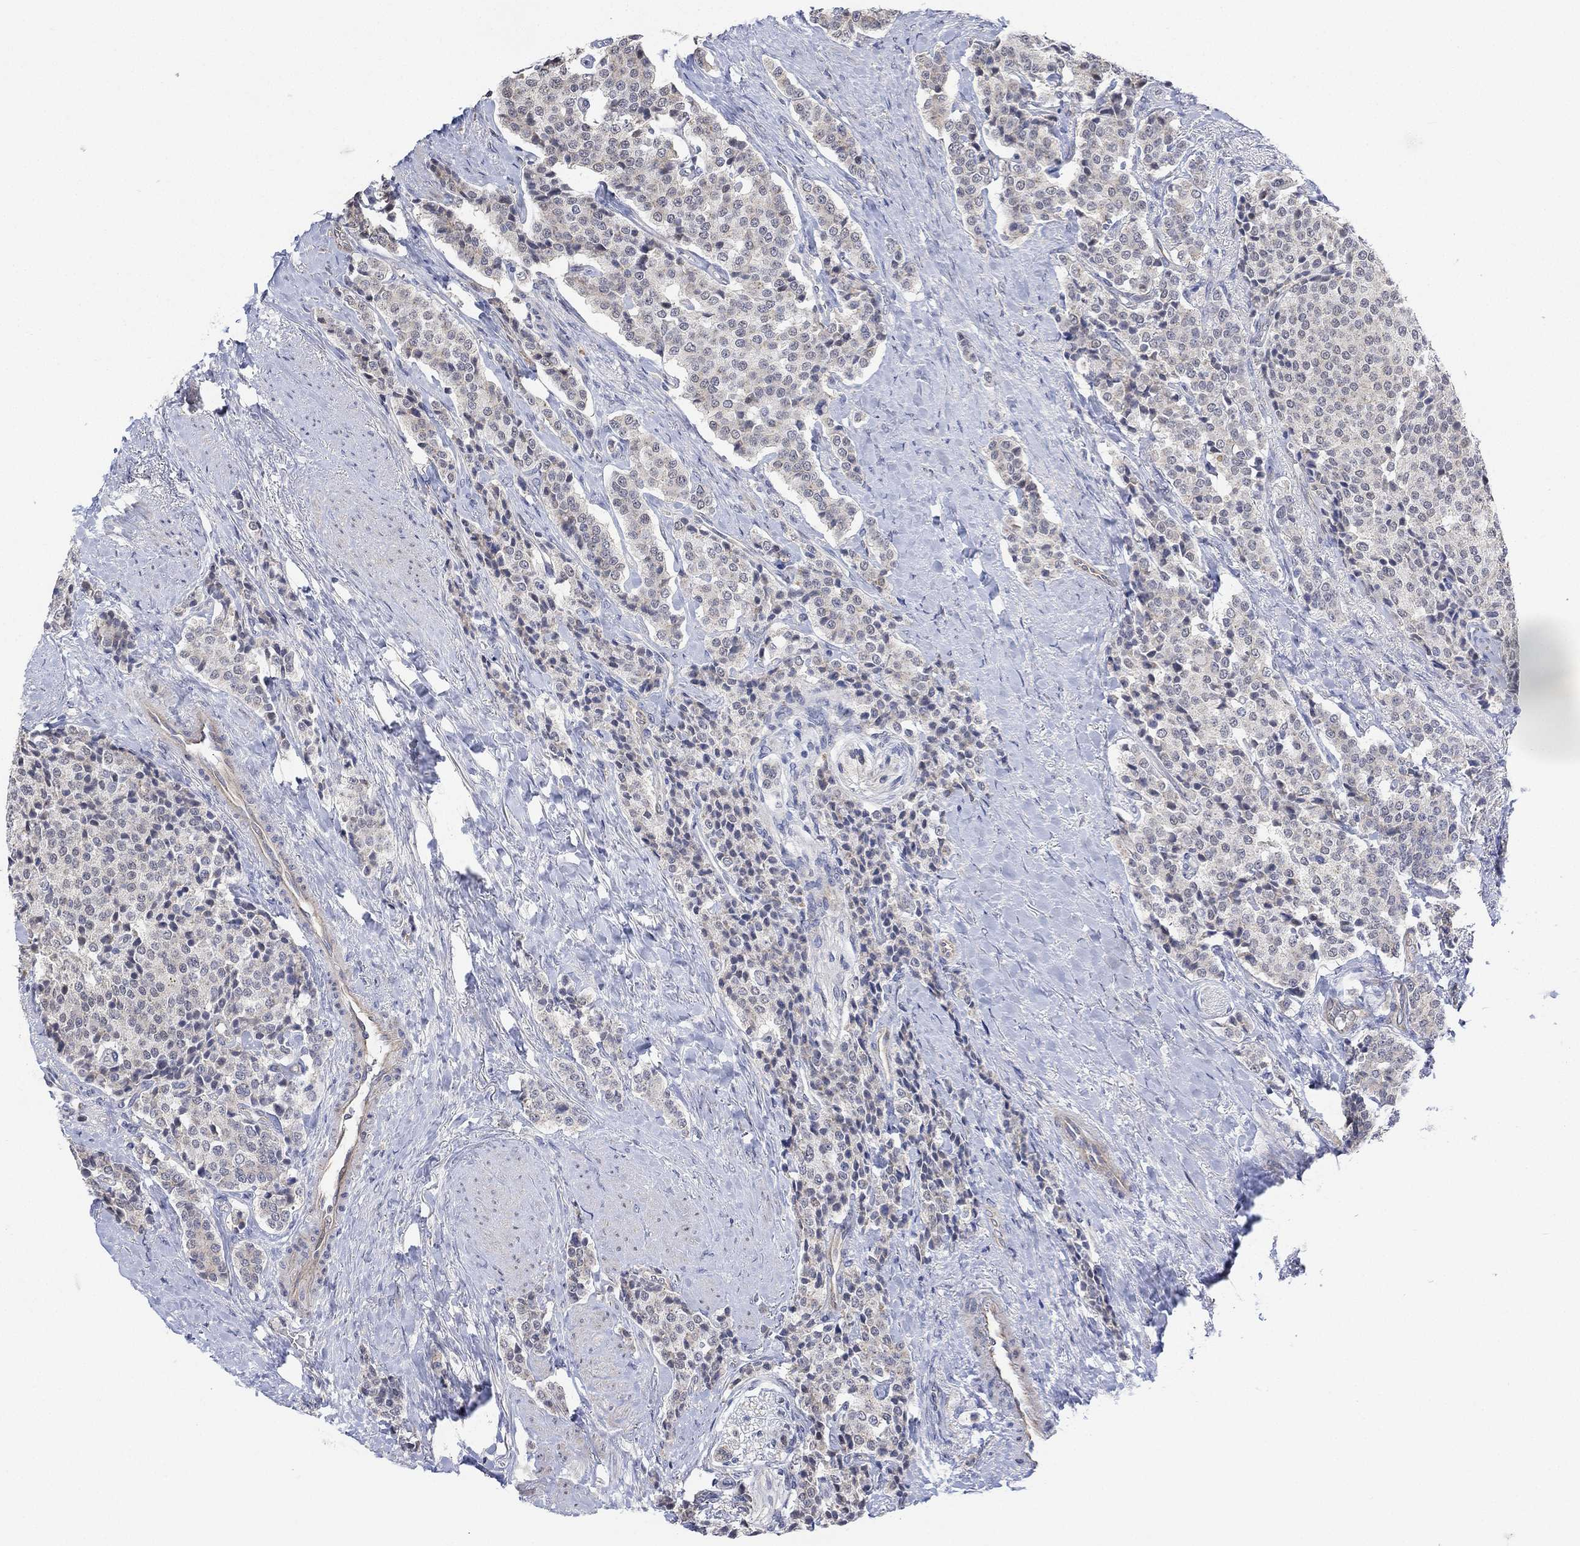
{"staining": {"intensity": "negative", "quantity": "none", "location": "none"}, "tissue": "carcinoid", "cell_type": "Tumor cells", "image_type": "cancer", "snomed": [{"axis": "morphology", "description": "Carcinoid, malignant, NOS"}, {"axis": "topography", "description": "Small intestine"}], "caption": "IHC photomicrograph of malignant carcinoid stained for a protein (brown), which shows no expression in tumor cells.", "gene": "CNTF", "patient": {"sex": "female", "age": 58}}